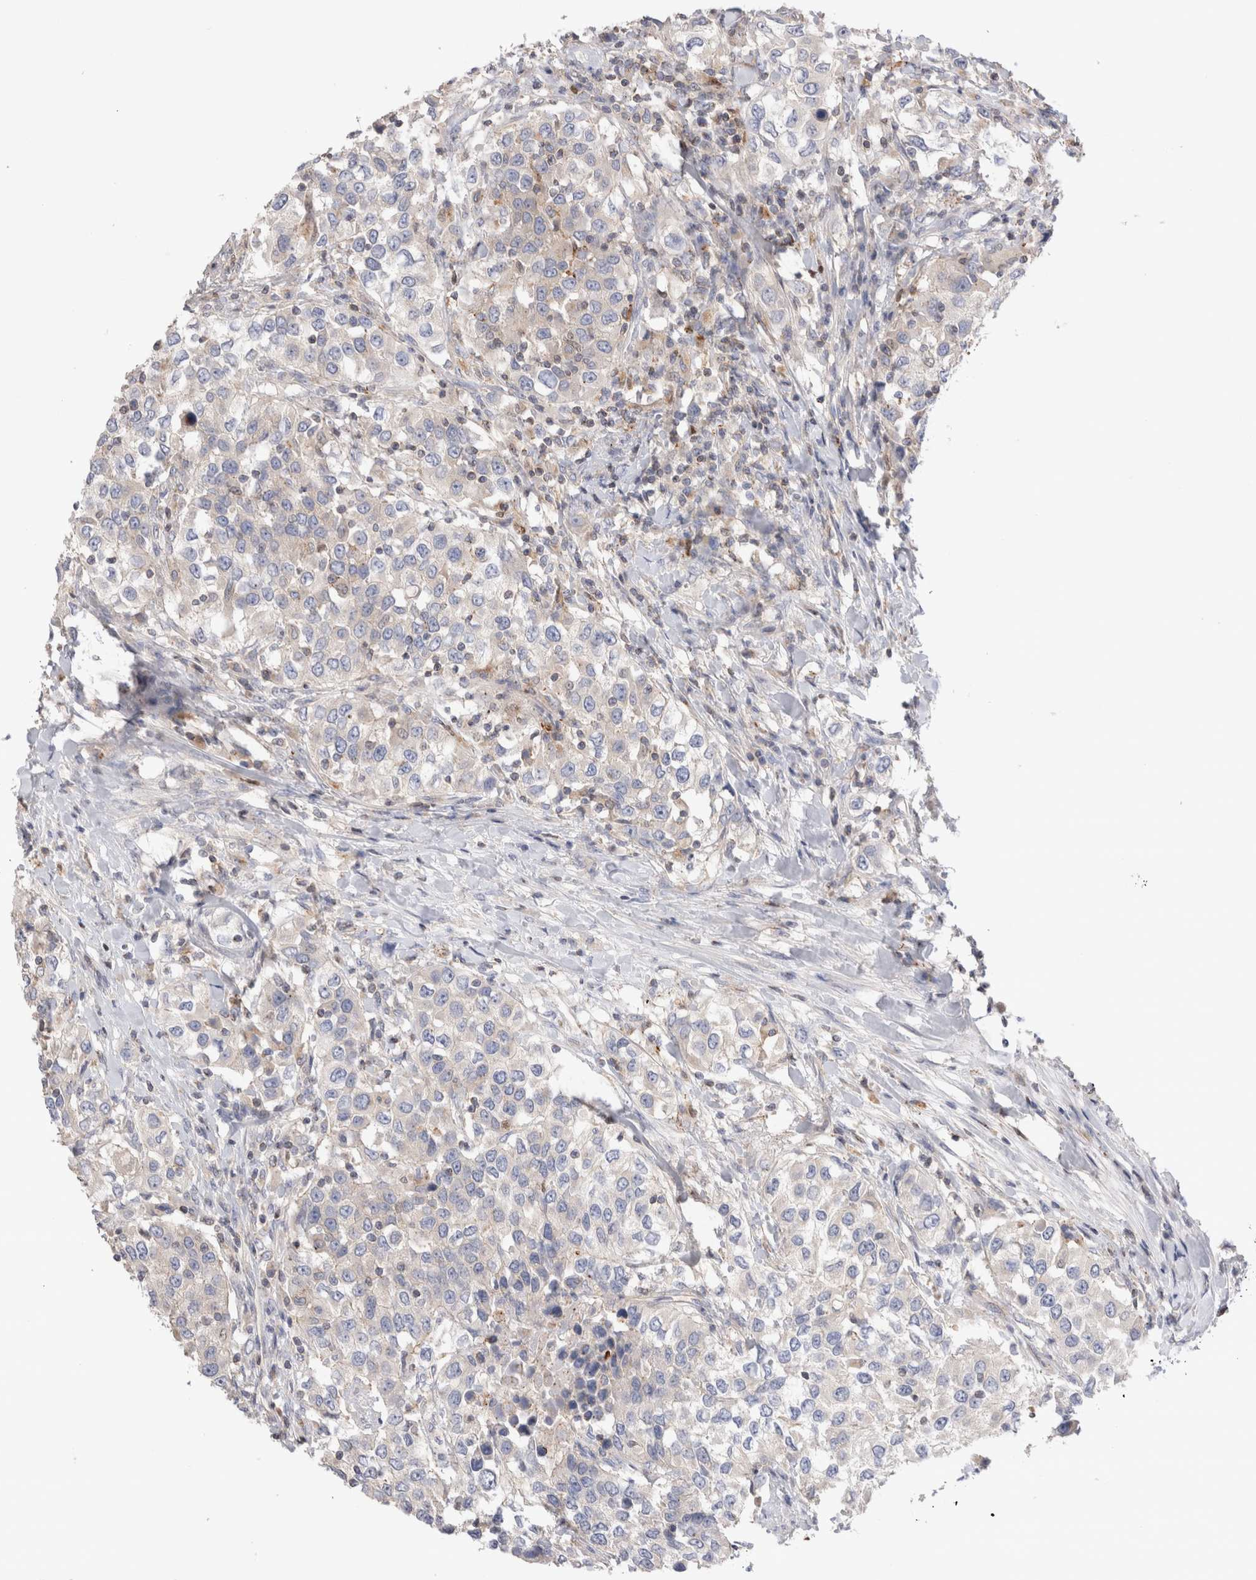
{"staining": {"intensity": "weak", "quantity": "<25%", "location": "cytoplasmic/membranous"}, "tissue": "urothelial cancer", "cell_type": "Tumor cells", "image_type": "cancer", "snomed": [{"axis": "morphology", "description": "Urothelial carcinoma, High grade"}, {"axis": "topography", "description": "Urinary bladder"}], "caption": "There is no significant staining in tumor cells of urothelial cancer. The staining was performed using DAB (3,3'-diaminobenzidine) to visualize the protein expression in brown, while the nuclei were stained in blue with hematoxylin (Magnification: 20x).", "gene": "NXT2", "patient": {"sex": "female", "age": 80}}